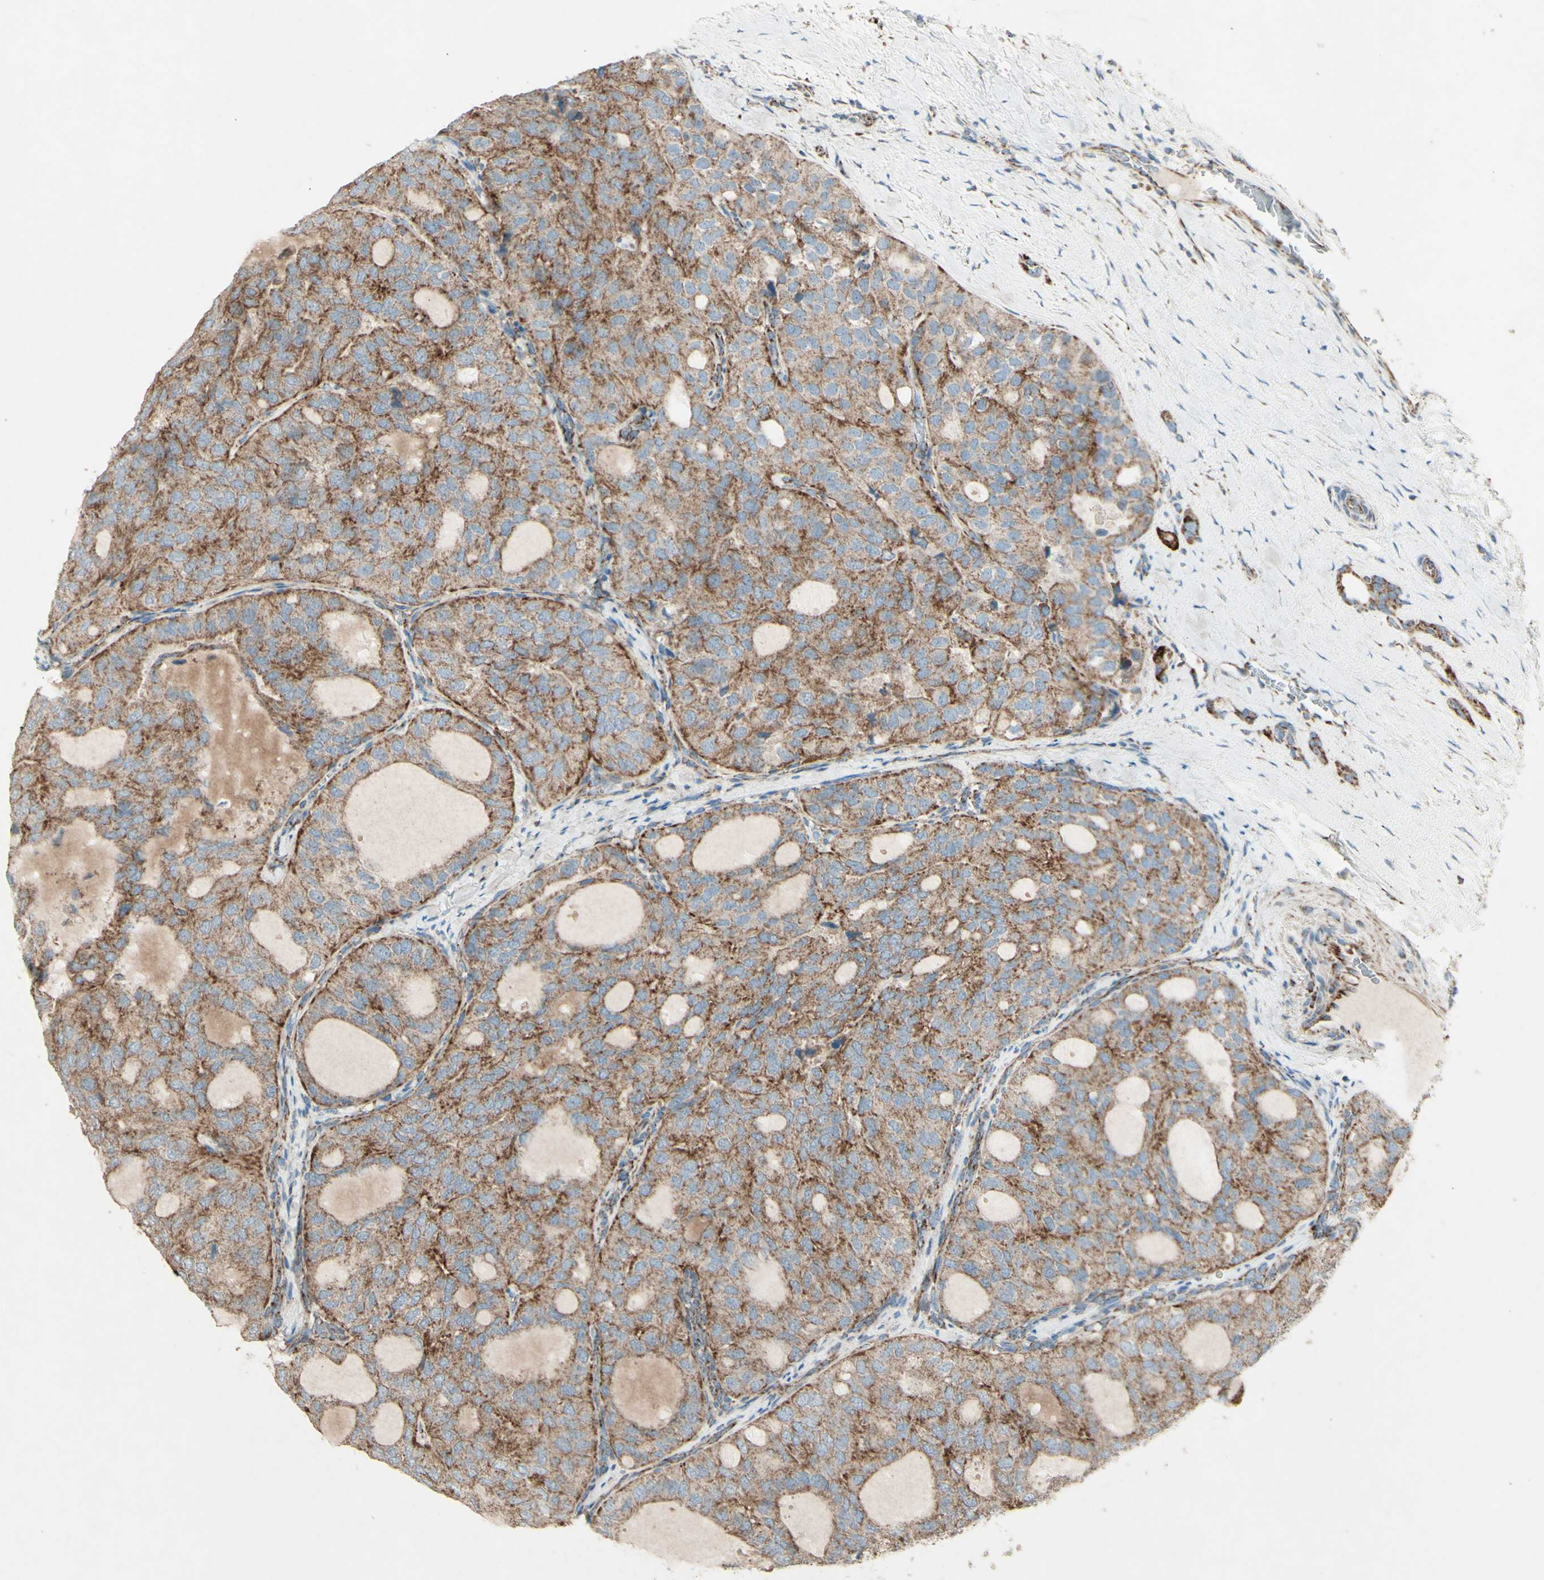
{"staining": {"intensity": "moderate", "quantity": ">75%", "location": "cytoplasmic/membranous"}, "tissue": "thyroid cancer", "cell_type": "Tumor cells", "image_type": "cancer", "snomed": [{"axis": "morphology", "description": "Follicular adenoma carcinoma, NOS"}, {"axis": "topography", "description": "Thyroid gland"}], "caption": "Protein analysis of follicular adenoma carcinoma (thyroid) tissue reveals moderate cytoplasmic/membranous expression in about >75% of tumor cells.", "gene": "RHOT1", "patient": {"sex": "male", "age": 75}}